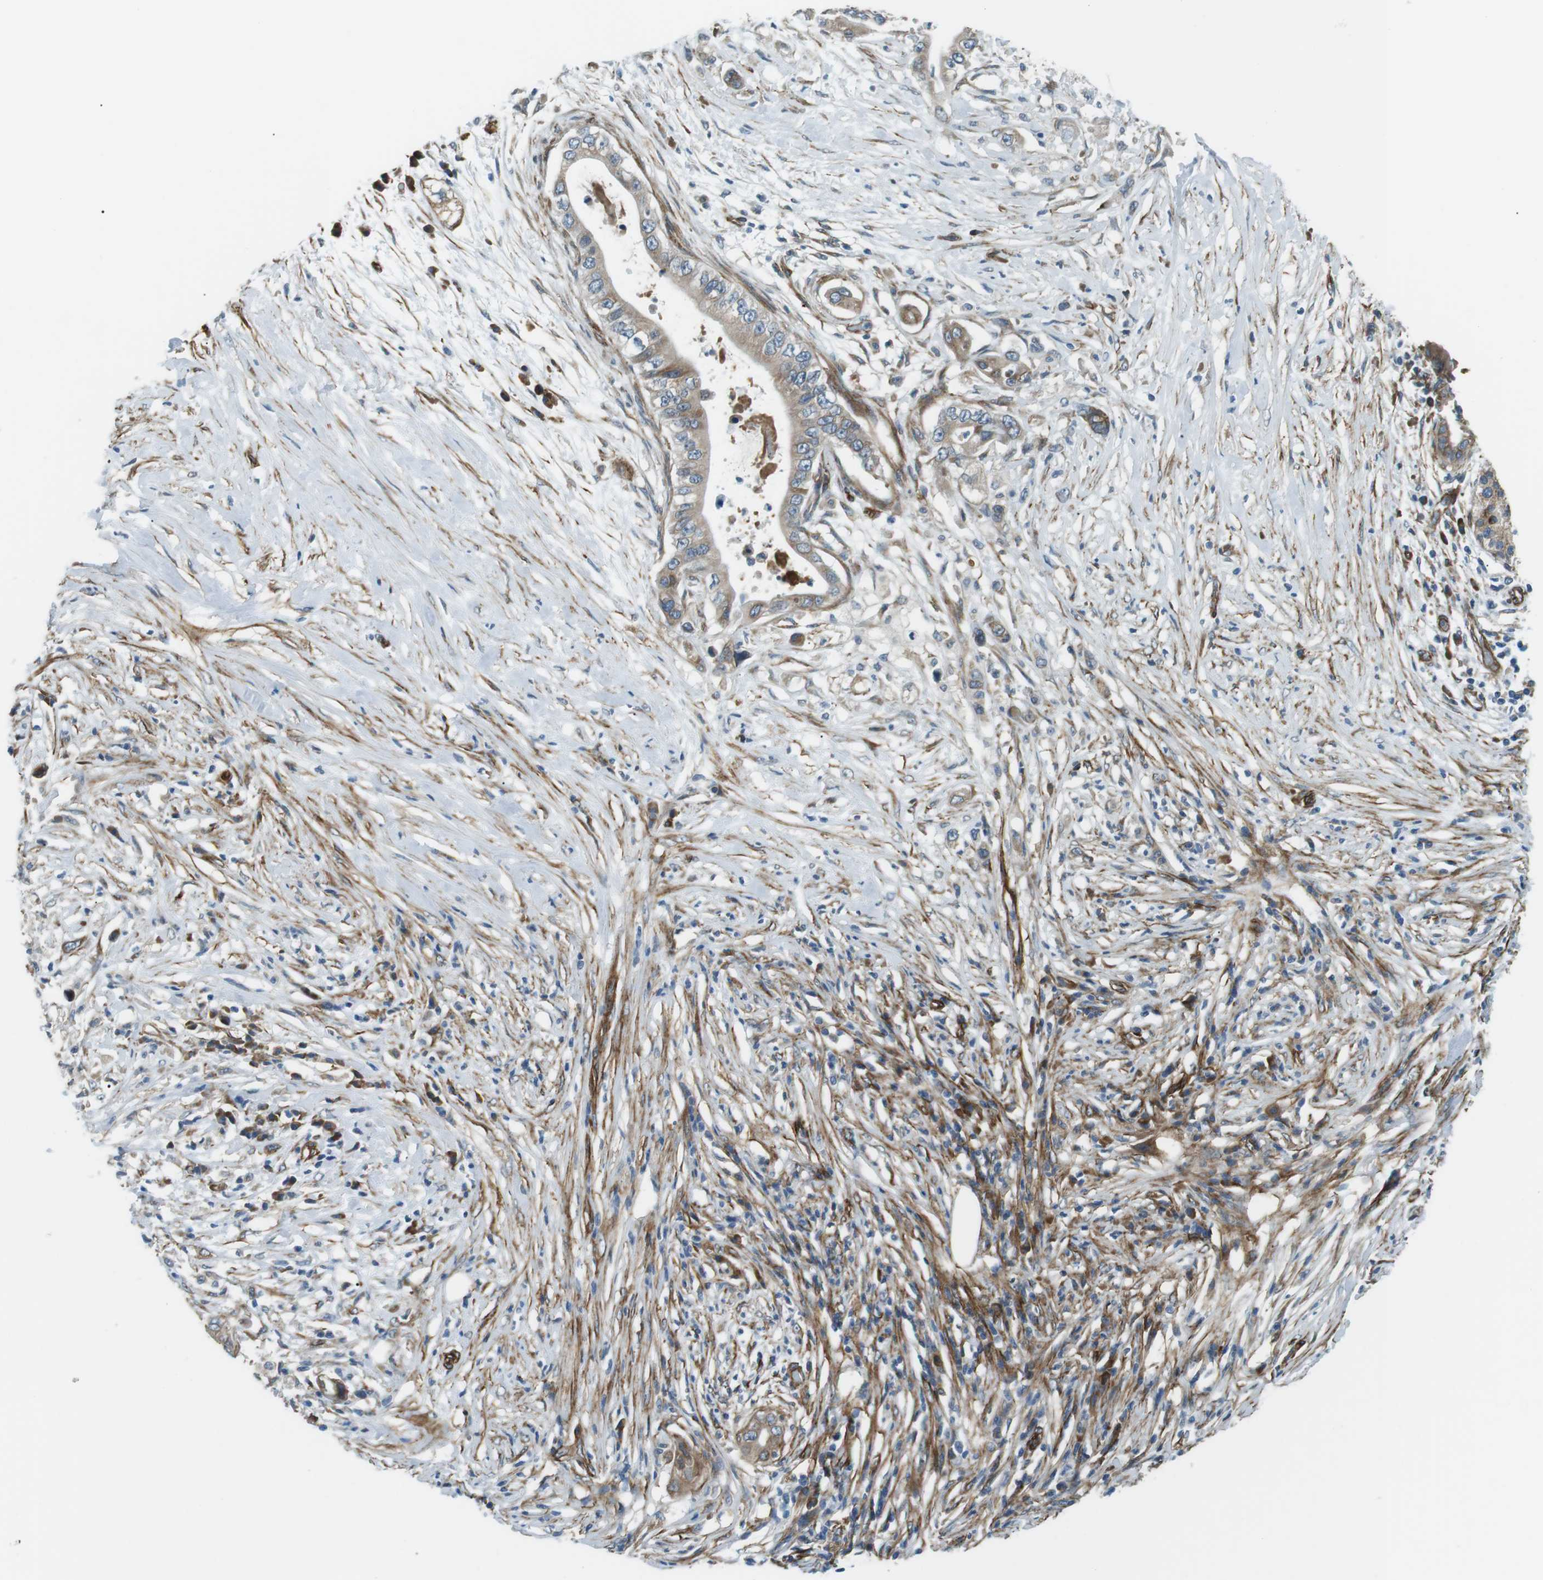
{"staining": {"intensity": "weak", "quantity": ">75%", "location": "cytoplasmic/membranous"}, "tissue": "pancreatic cancer", "cell_type": "Tumor cells", "image_type": "cancer", "snomed": [{"axis": "morphology", "description": "Adenocarcinoma, NOS"}, {"axis": "topography", "description": "Pancreas"}], "caption": "Human pancreatic cancer stained with a brown dye reveals weak cytoplasmic/membranous positive expression in approximately >75% of tumor cells.", "gene": "ODR4", "patient": {"sex": "male", "age": 77}}